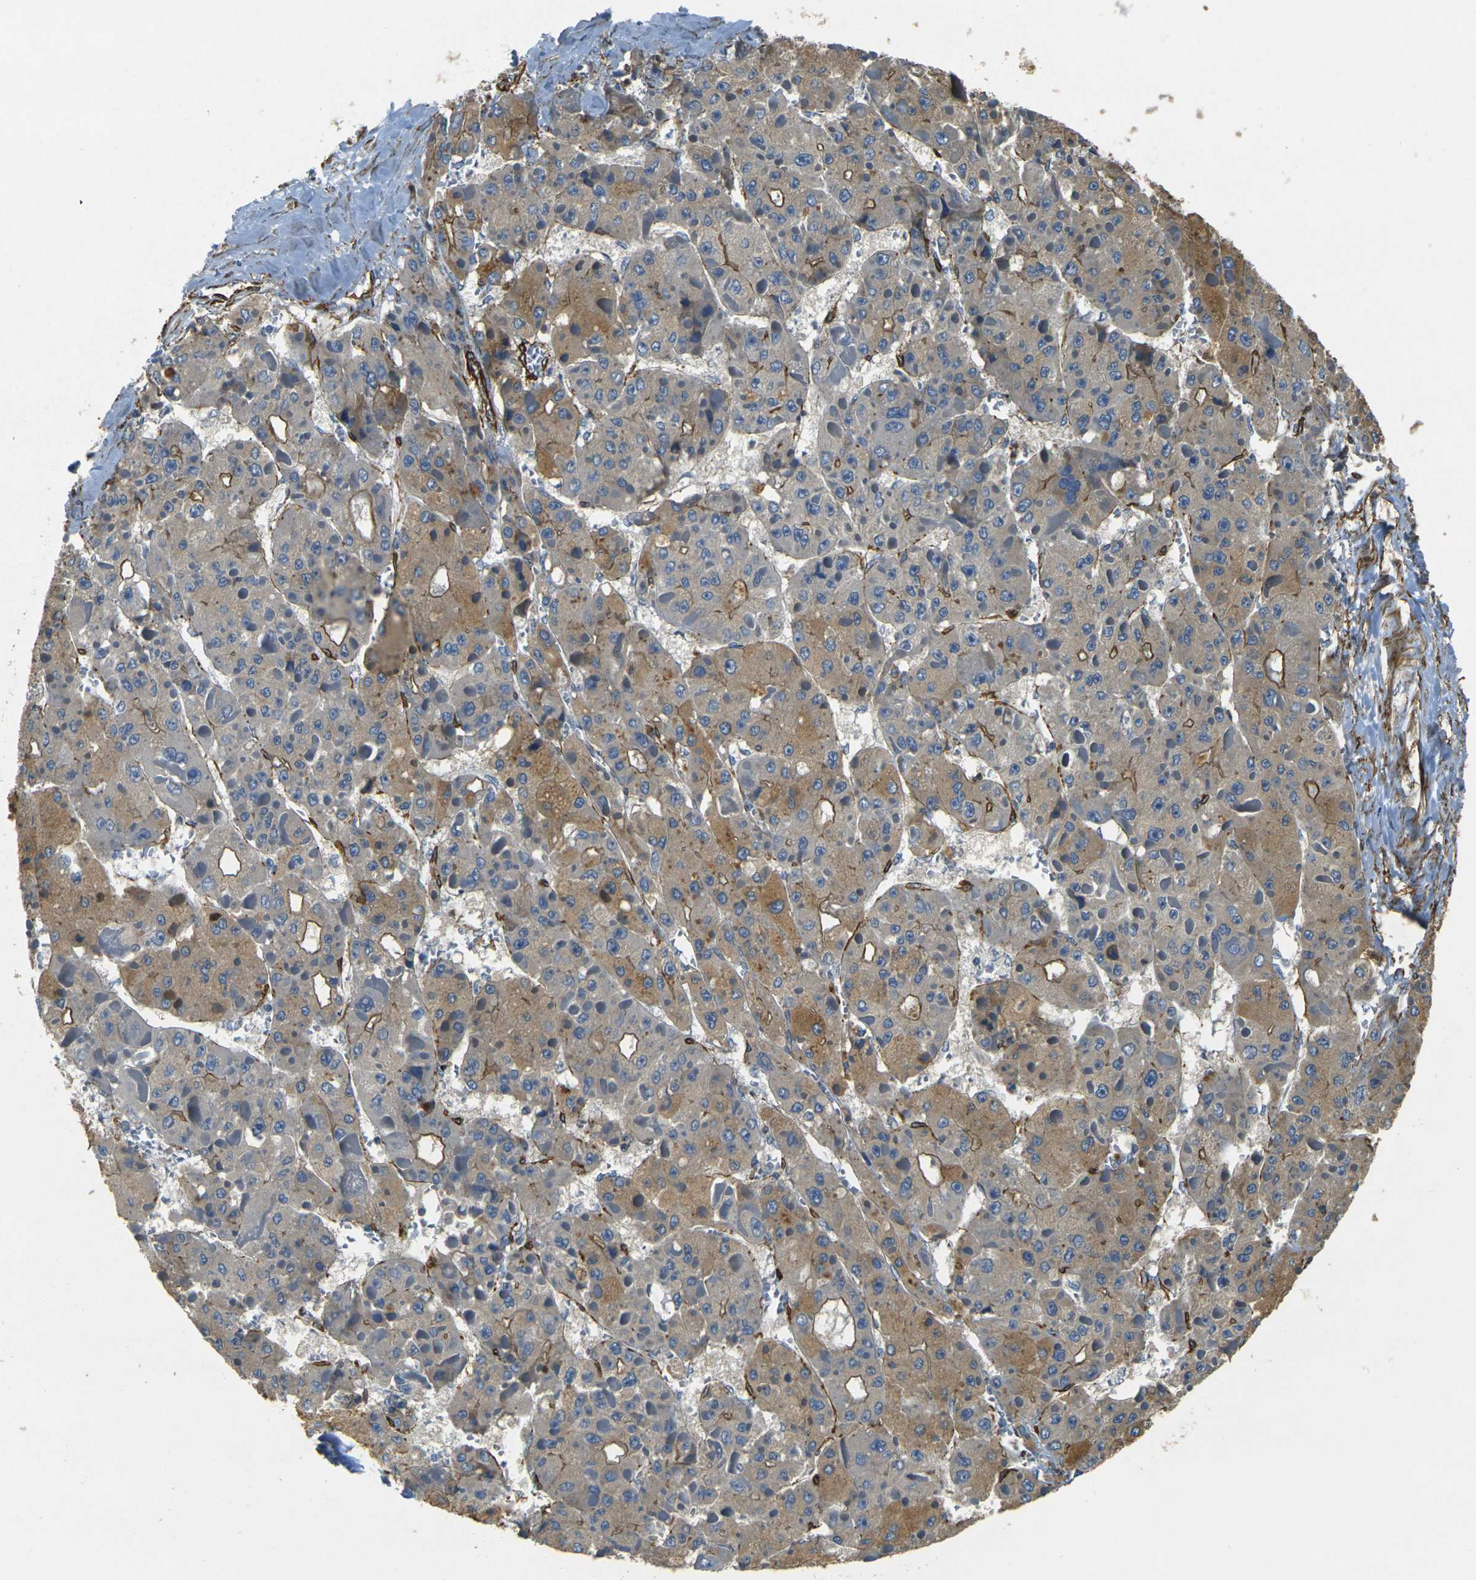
{"staining": {"intensity": "moderate", "quantity": "25%-75%", "location": "cytoplasmic/membranous"}, "tissue": "liver cancer", "cell_type": "Tumor cells", "image_type": "cancer", "snomed": [{"axis": "morphology", "description": "Carcinoma, Hepatocellular, NOS"}, {"axis": "topography", "description": "Liver"}], "caption": "The photomicrograph demonstrates staining of liver cancer, revealing moderate cytoplasmic/membranous protein positivity (brown color) within tumor cells. (DAB IHC, brown staining for protein, blue staining for nuclei).", "gene": "EPHA7", "patient": {"sex": "female", "age": 73}}